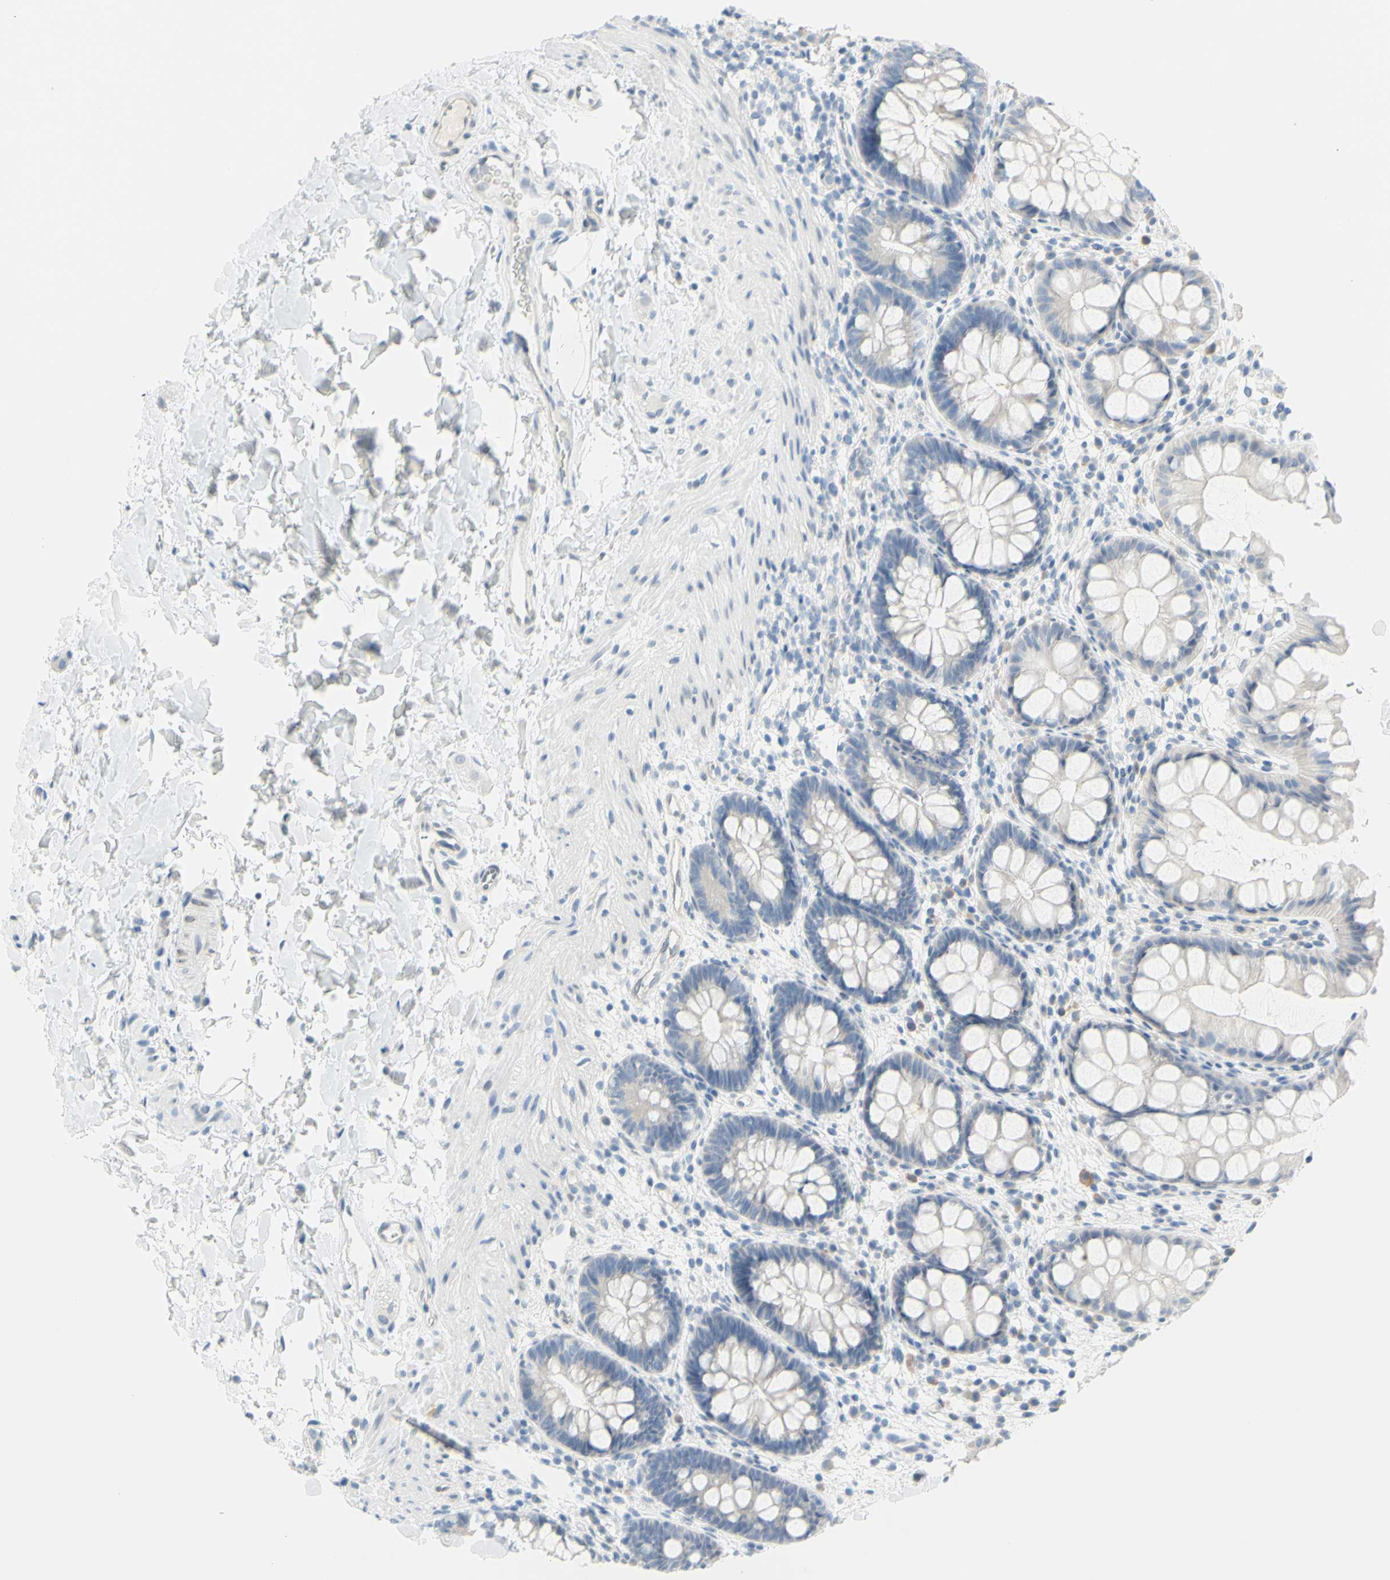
{"staining": {"intensity": "negative", "quantity": "none", "location": "none"}, "tissue": "rectum", "cell_type": "Glandular cells", "image_type": "normal", "snomed": [{"axis": "morphology", "description": "Normal tissue, NOS"}, {"axis": "topography", "description": "Rectum"}], "caption": "High magnification brightfield microscopy of normal rectum stained with DAB (3,3'-diaminobenzidine) (brown) and counterstained with hematoxylin (blue): glandular cells show no significant positivity.", "gene": "DCT", "patient": {"sex": "female", "age": 24}}